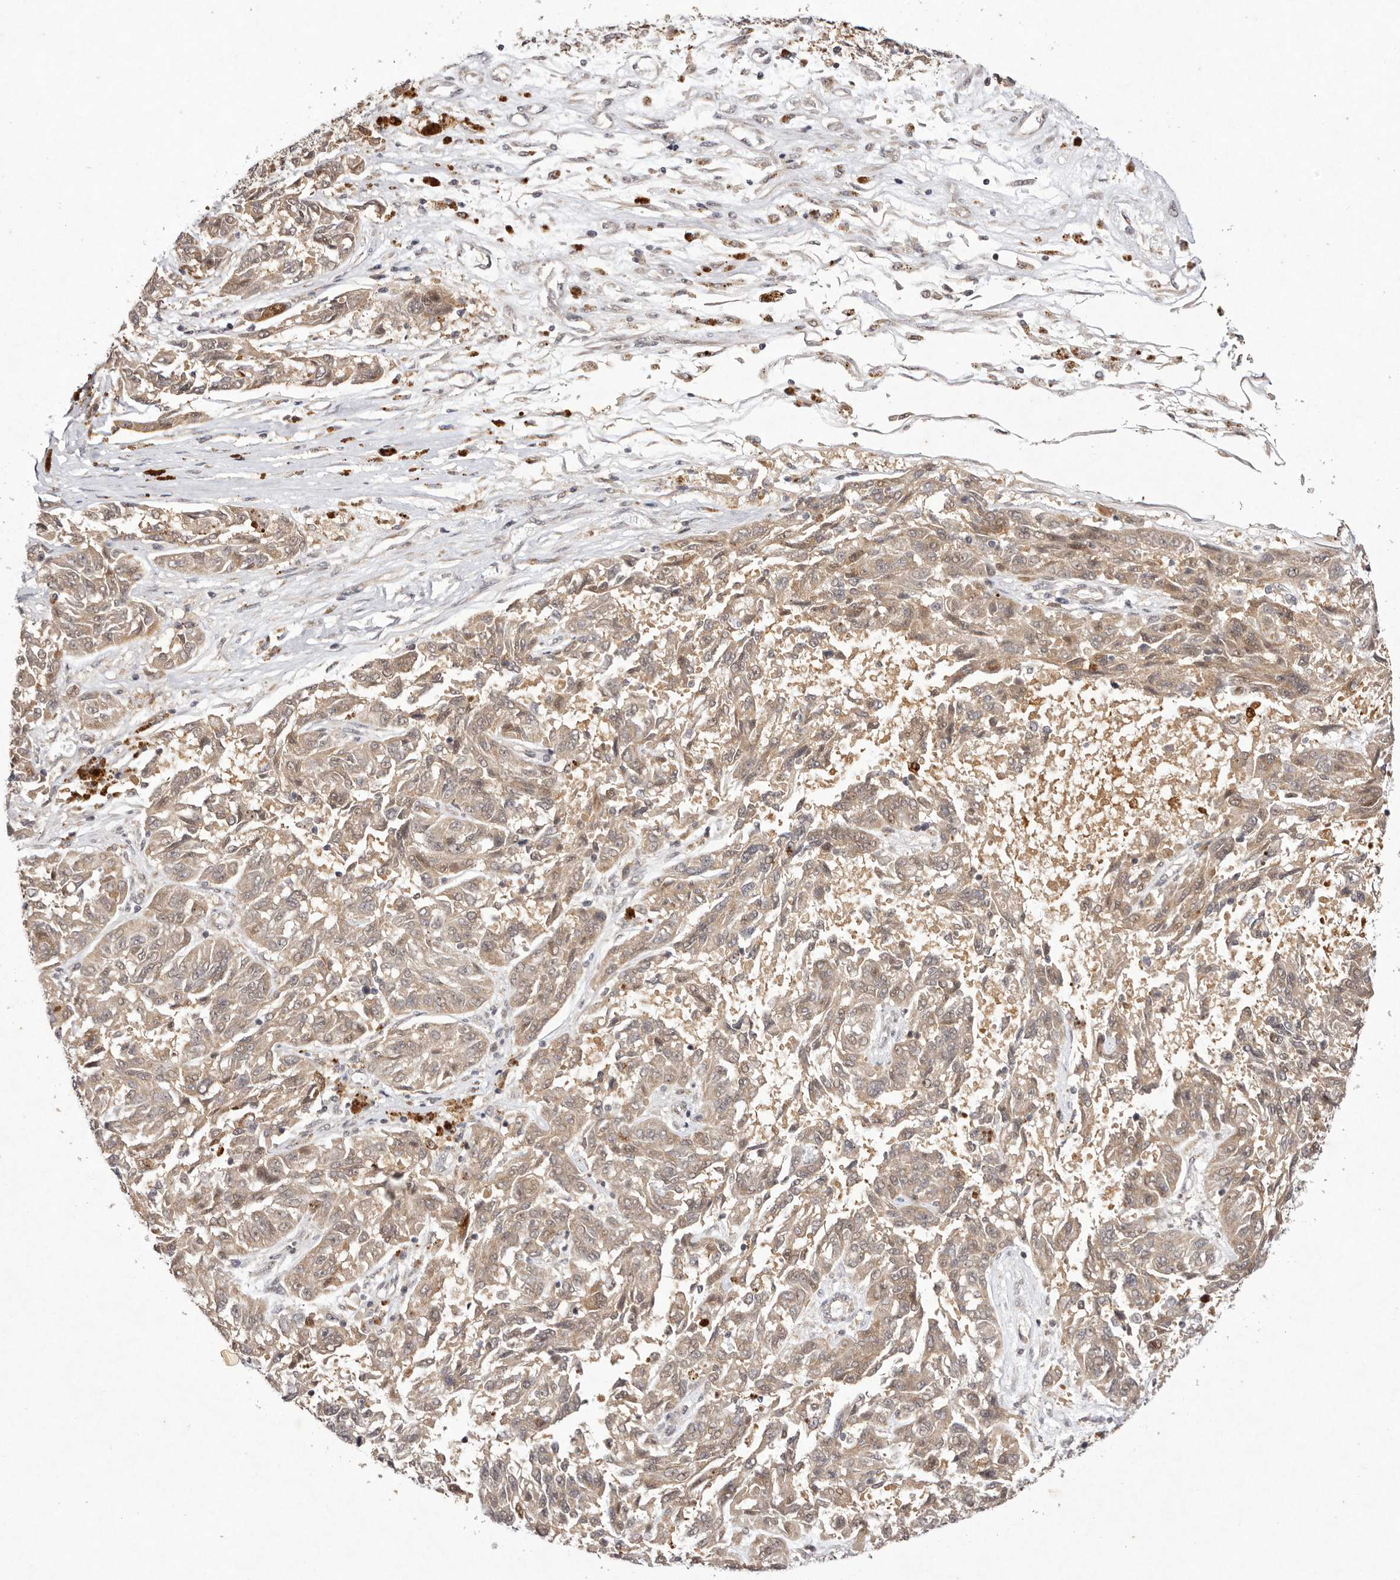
{"staining": {"intensity": "weak", "quantity": ">75%", "location": "cytoplasmic/membranous,nuclear"}, "tissue": "melanoma", "cell_type": "Tumor cells", "image_type": "cancer", "snomed": [{"axis": "morphology", "description": "Malignant melanoma, NOS"}, {"axis": "topography", "description": "Skin"}], "caption": "A micrograph of malignant melanoma stained for a protein shows weak cytoplasmic/membranous and nuclear brown staining in tumor cells. The staining was performed using DAB, with brown indicating positive protein expression. Nuclei are stained blue with hematoxylin.", "gene": "BUD31", "patient": {"sex": "male", "age": 53}}